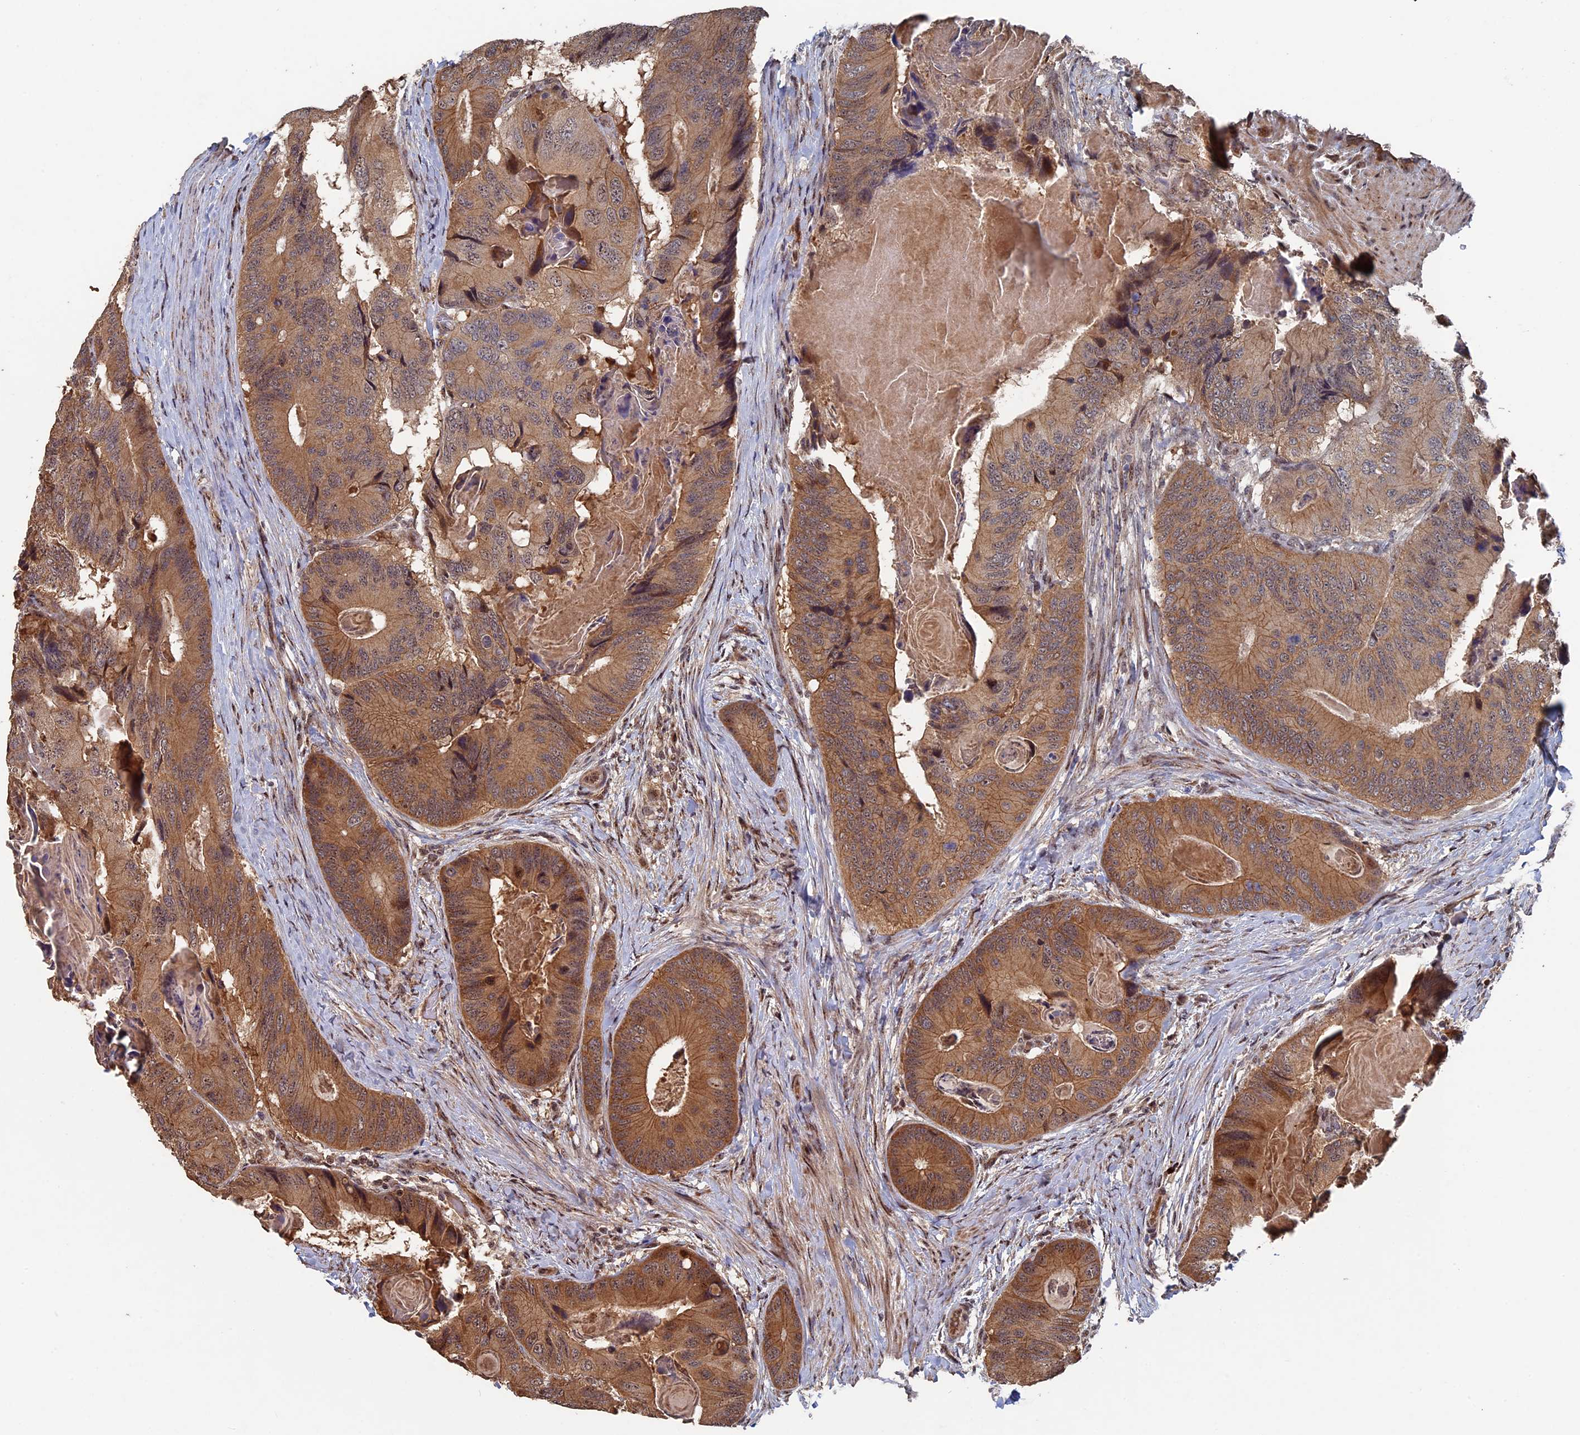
{"staining": {"intensity": "moderate", "quantity": ">75%", "location": "cytoplasmic/membranous"}, "tissue": "colorectal cancer", "cell_type": "Tumor cells", "image_type": "cancer", "snomed": [{"axis": "morphology", "description": "Adenocarcinoma, NOS"}, {"axis": "topography", "description": "Colon"}], "caption": "Moderate cytoplasmic/membranous staining is appreciated in approximately >75% of tumor cells in colorectal cancer (adenocarcinoma). (Stains: DAB in brown, nuclei in blue, Microscopy: brightfield microscopy at high magnification).", "gene": "KIAA1328", "patient": {"sex": "male", "age": 84}}